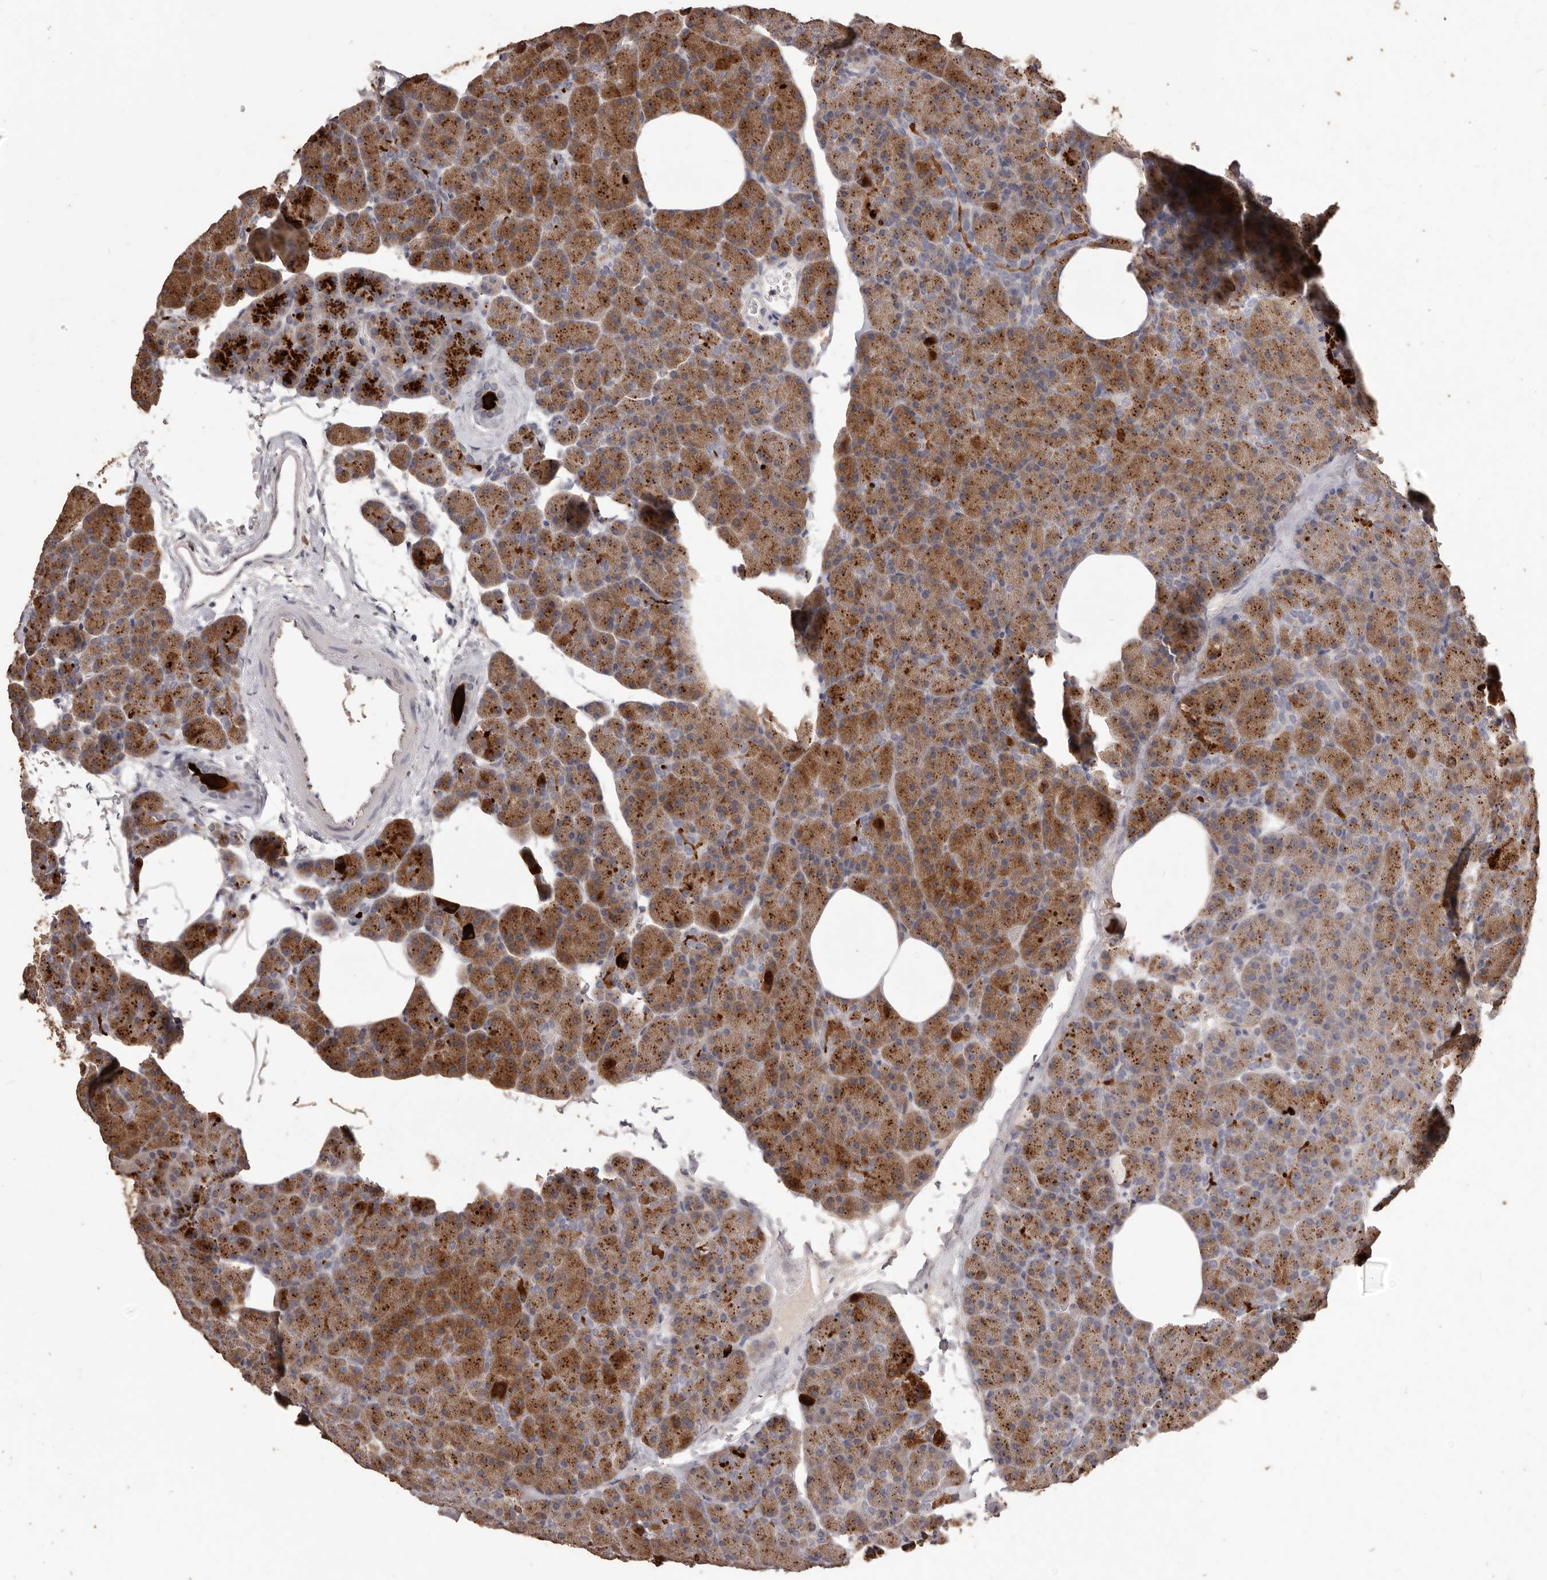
{"staining": {"intensity": "strong", "quantity": ">75%", "location": "cytoplasmic/membranous"}, "tissue": "pancreas", "cell_type": "Exocrine glandular cells", "image_type": "normal", "snomed": [{"axis": "morphology", "description": "Normal tissue, NOS"}, {"axis": "morphology", "description": "Carcinoid, malignant, NOS"}, {"axis": "topography", "description": "Pancreas"}], "caption": "Immunohistochemical staining of unremarkable human pancreas shows strong cytoplasmic/membranous protein staining in about >75% of exocrine glandular cells. Immunohistochemistry stains the protein in brown and the nuclei are stained blue.", "gene": "PRSS27", "patient": {"sex": "female", "age": 35}}